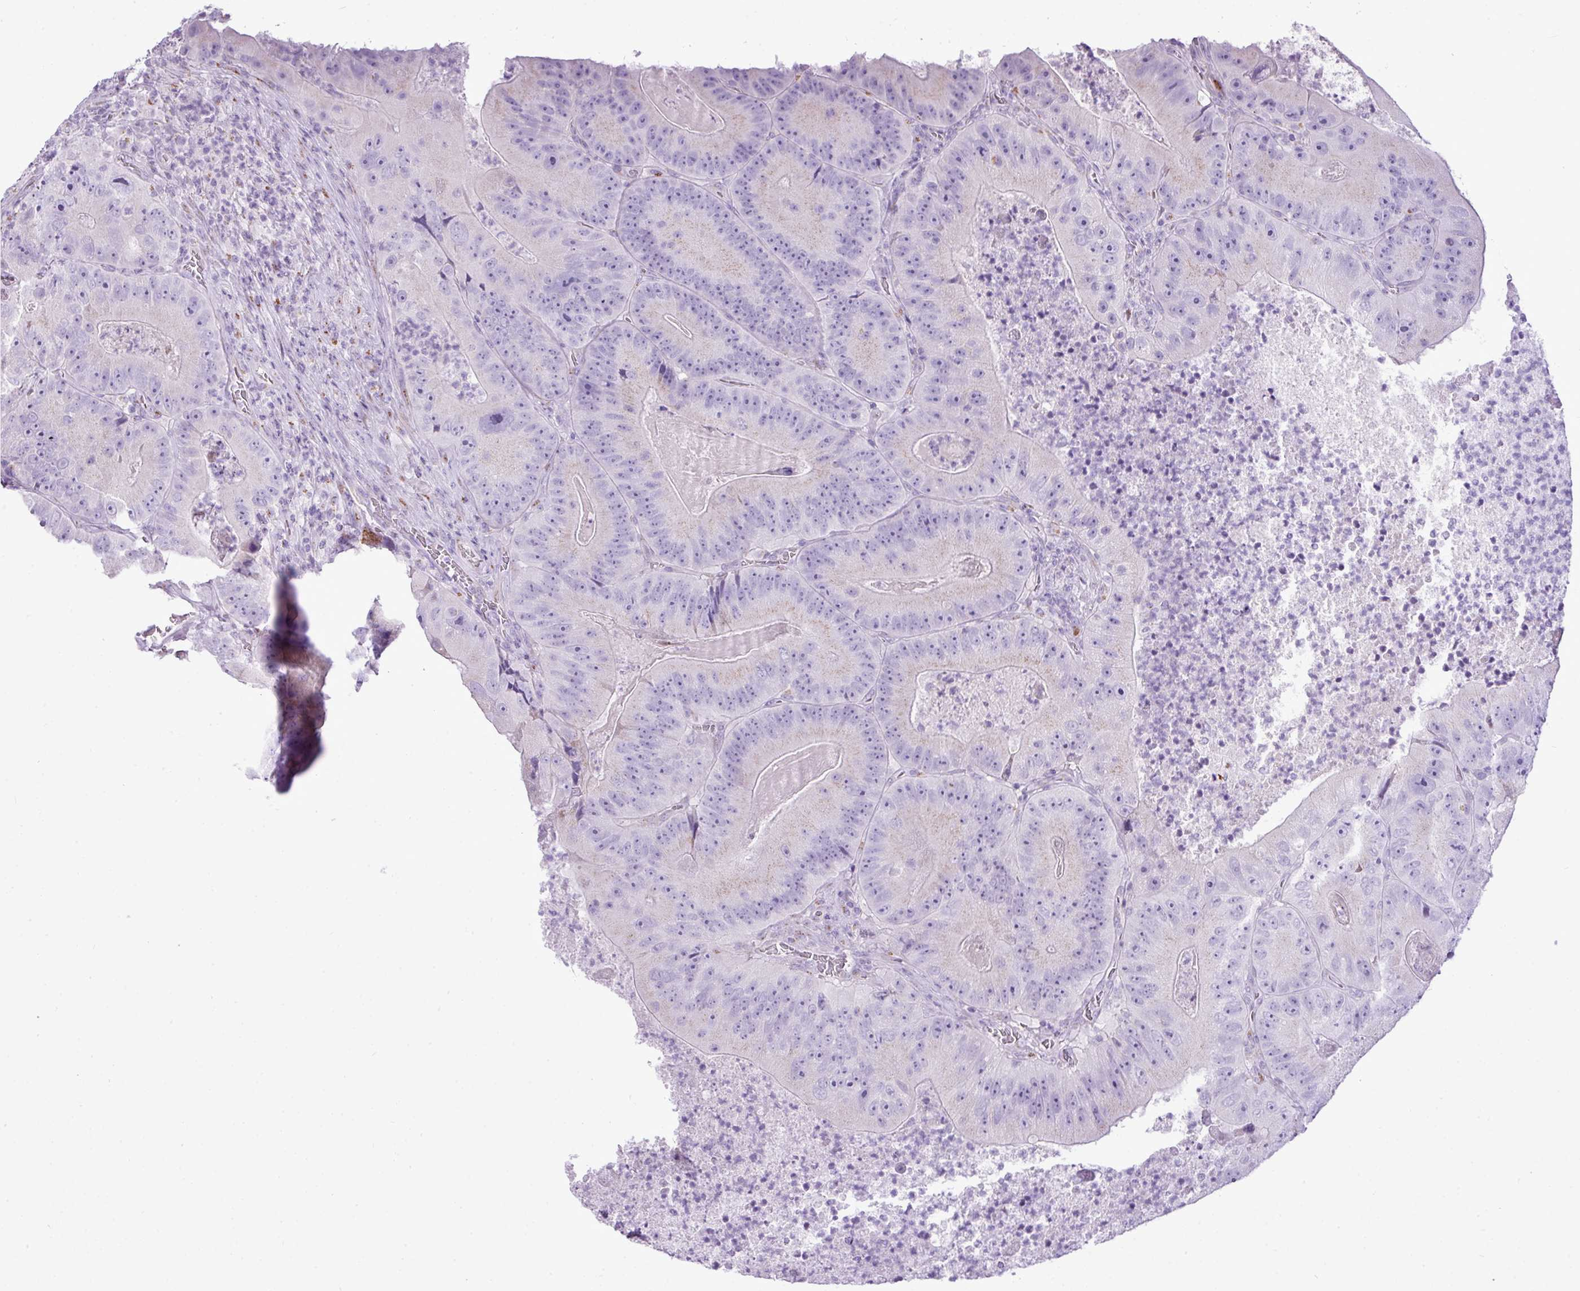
{"staining": {"intensity": "negative", "quantity": "none", "location": "none"}, "tissue": "colorectal cancer", "cell_type": "Tumor cells", "image_type": "cancer", "snomed": [{"axis": "morphology", "description": "Adenocarcinoma, NOS"}, {"axis": "topography", "description": "Colon"}], "caption": "The immunohistochemistry (IHC) micrograph has no significant positivity in tumor cells of adenocarcinoma (colorectal) tissue.", "gene": "FAM43A", "patient": {"sex": "female", "age": 86}}